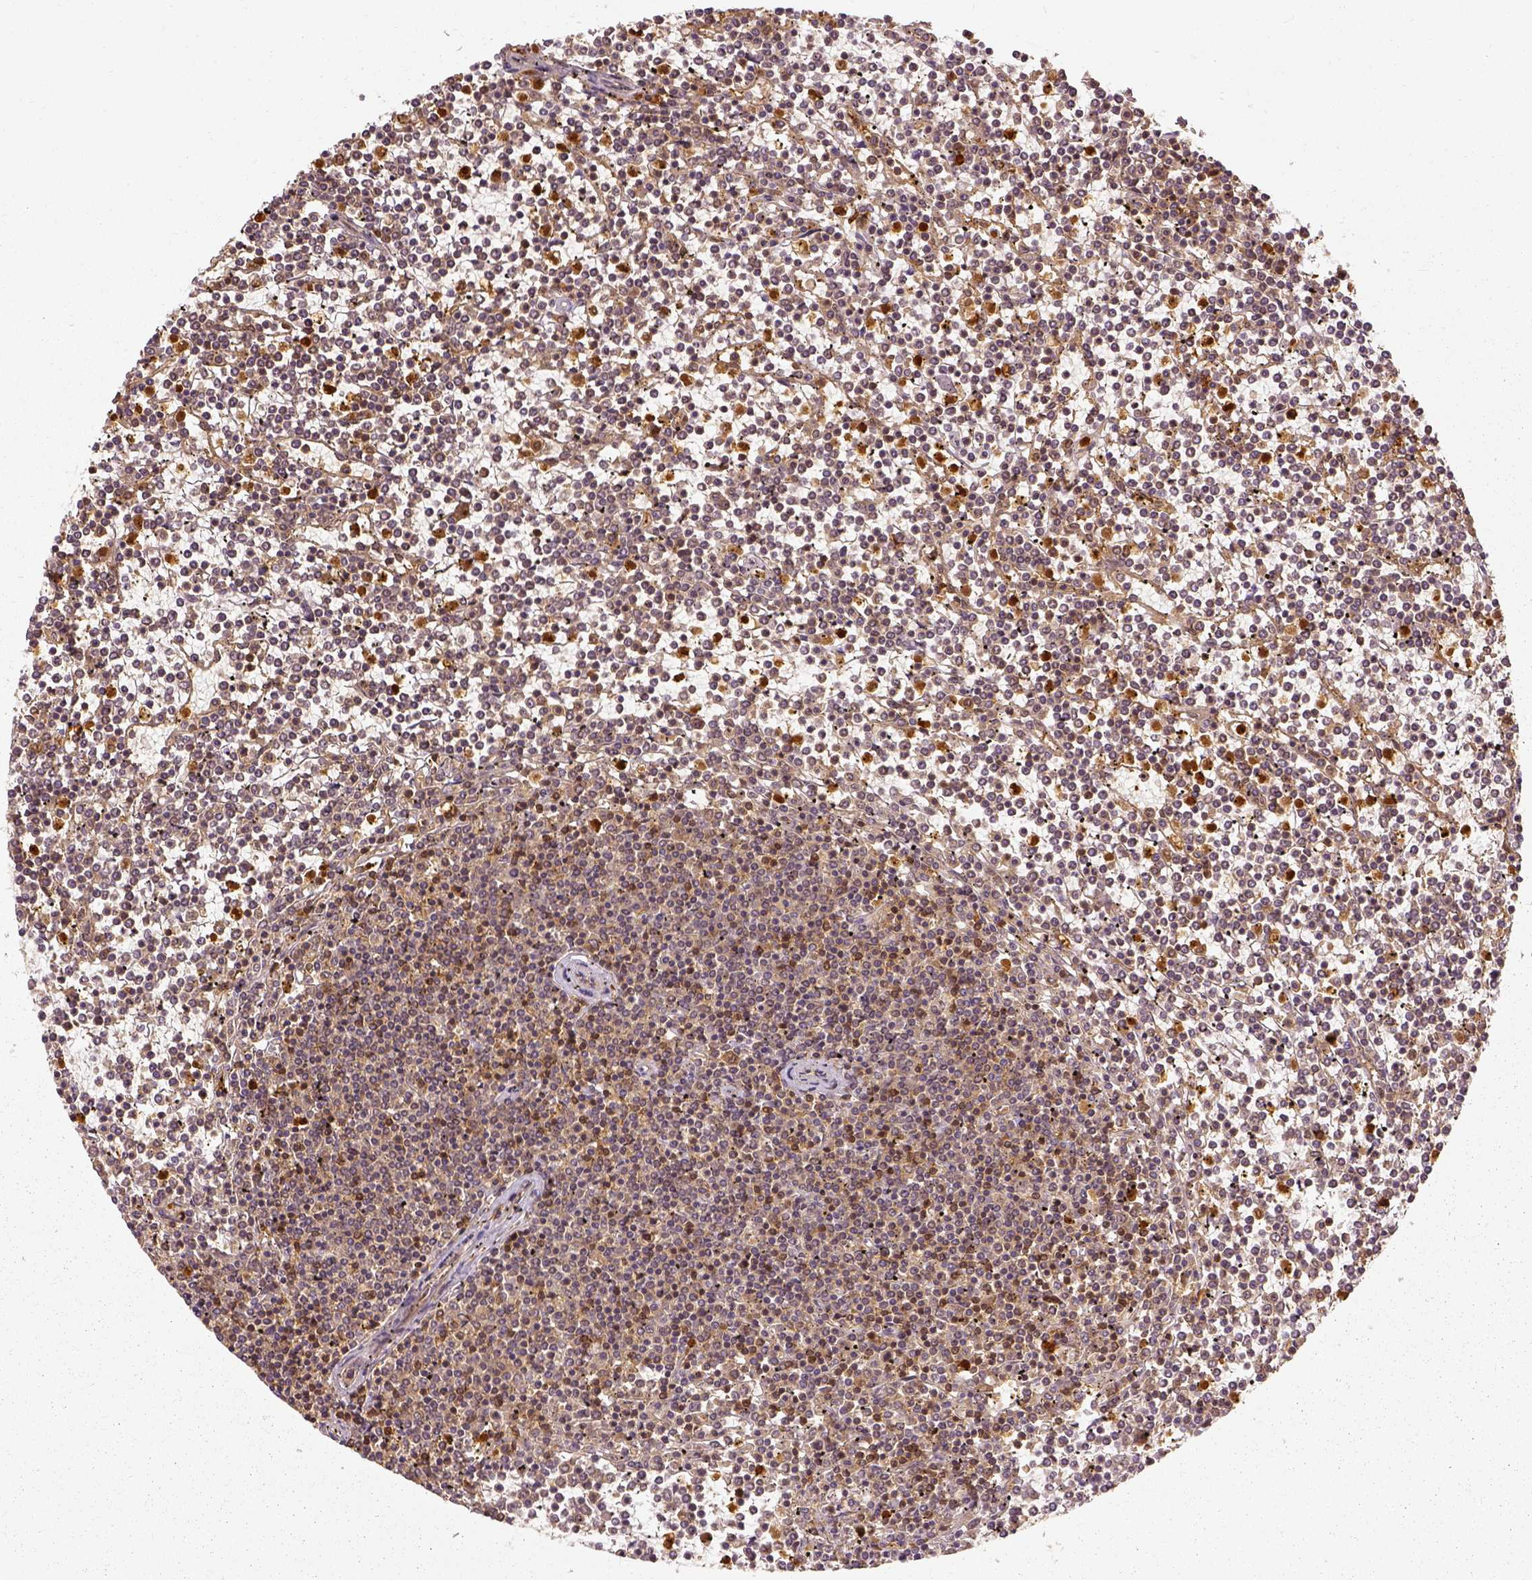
{"staining": {"intensity": "weak", "quantity": ">75%", "location": "cytoplasmic/membranous"}, "tissue": "lymphoma", "cell_type": "Tumor cells", "image_type": "cancer", "snomed": [{"axis": "morphology", "description": "Malignant lymphoma, non-Hodgkin's type, Low grade"}, {"axis": "topography", "description": "Spleen"}], "caption": "This micrograph reveals lymphoma stained with immunohistochemistry (IHC) to label a protein in brown. The cytoplasmic/membranous of tumor cells show weak positivity for the protein. Nuclei are counter-stained blue.", "gene": "GPI", "patient": {"sex": "female", "age": 19}}